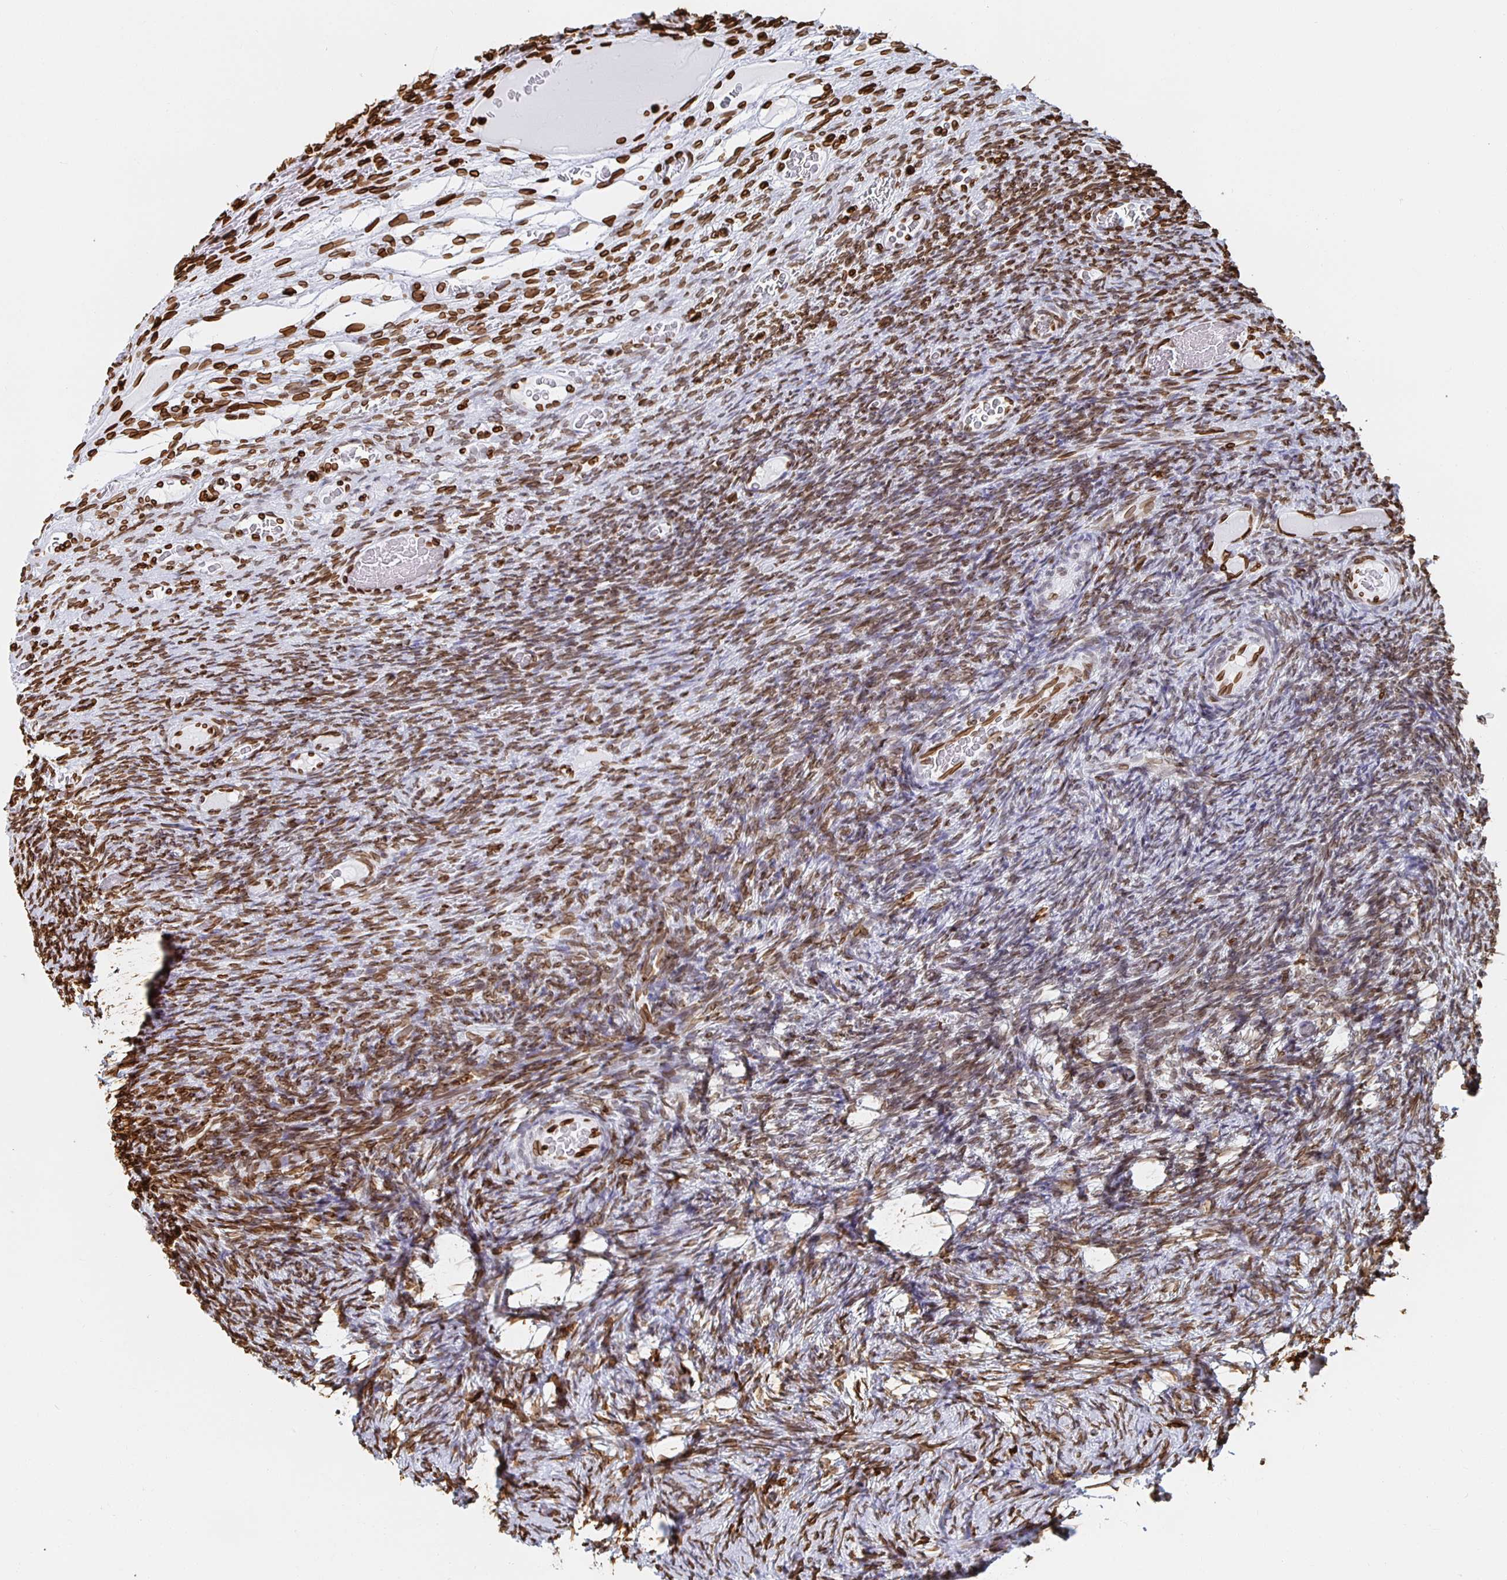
{"staining": {"intensity": "moderate", "quantity": ">75%", "location": "cytoplasmic/membranous,nuclear"}, "tissue": "ovary", "cell_type": "Ovarian stroma cells", "image_type": "normal", "snomed": [{"axis": "morphology", "description": "Normal tissue, NOS"}, {"axis": "topography", "description": "Ovary"}], "caption": "Moderate cytoplasmic/membranous,nuclear protein staining is present in about >75% of ovarian stroma cells in ovary.", "gene": "LMNB1", "patient": {"sex": "female", "age": 34}}